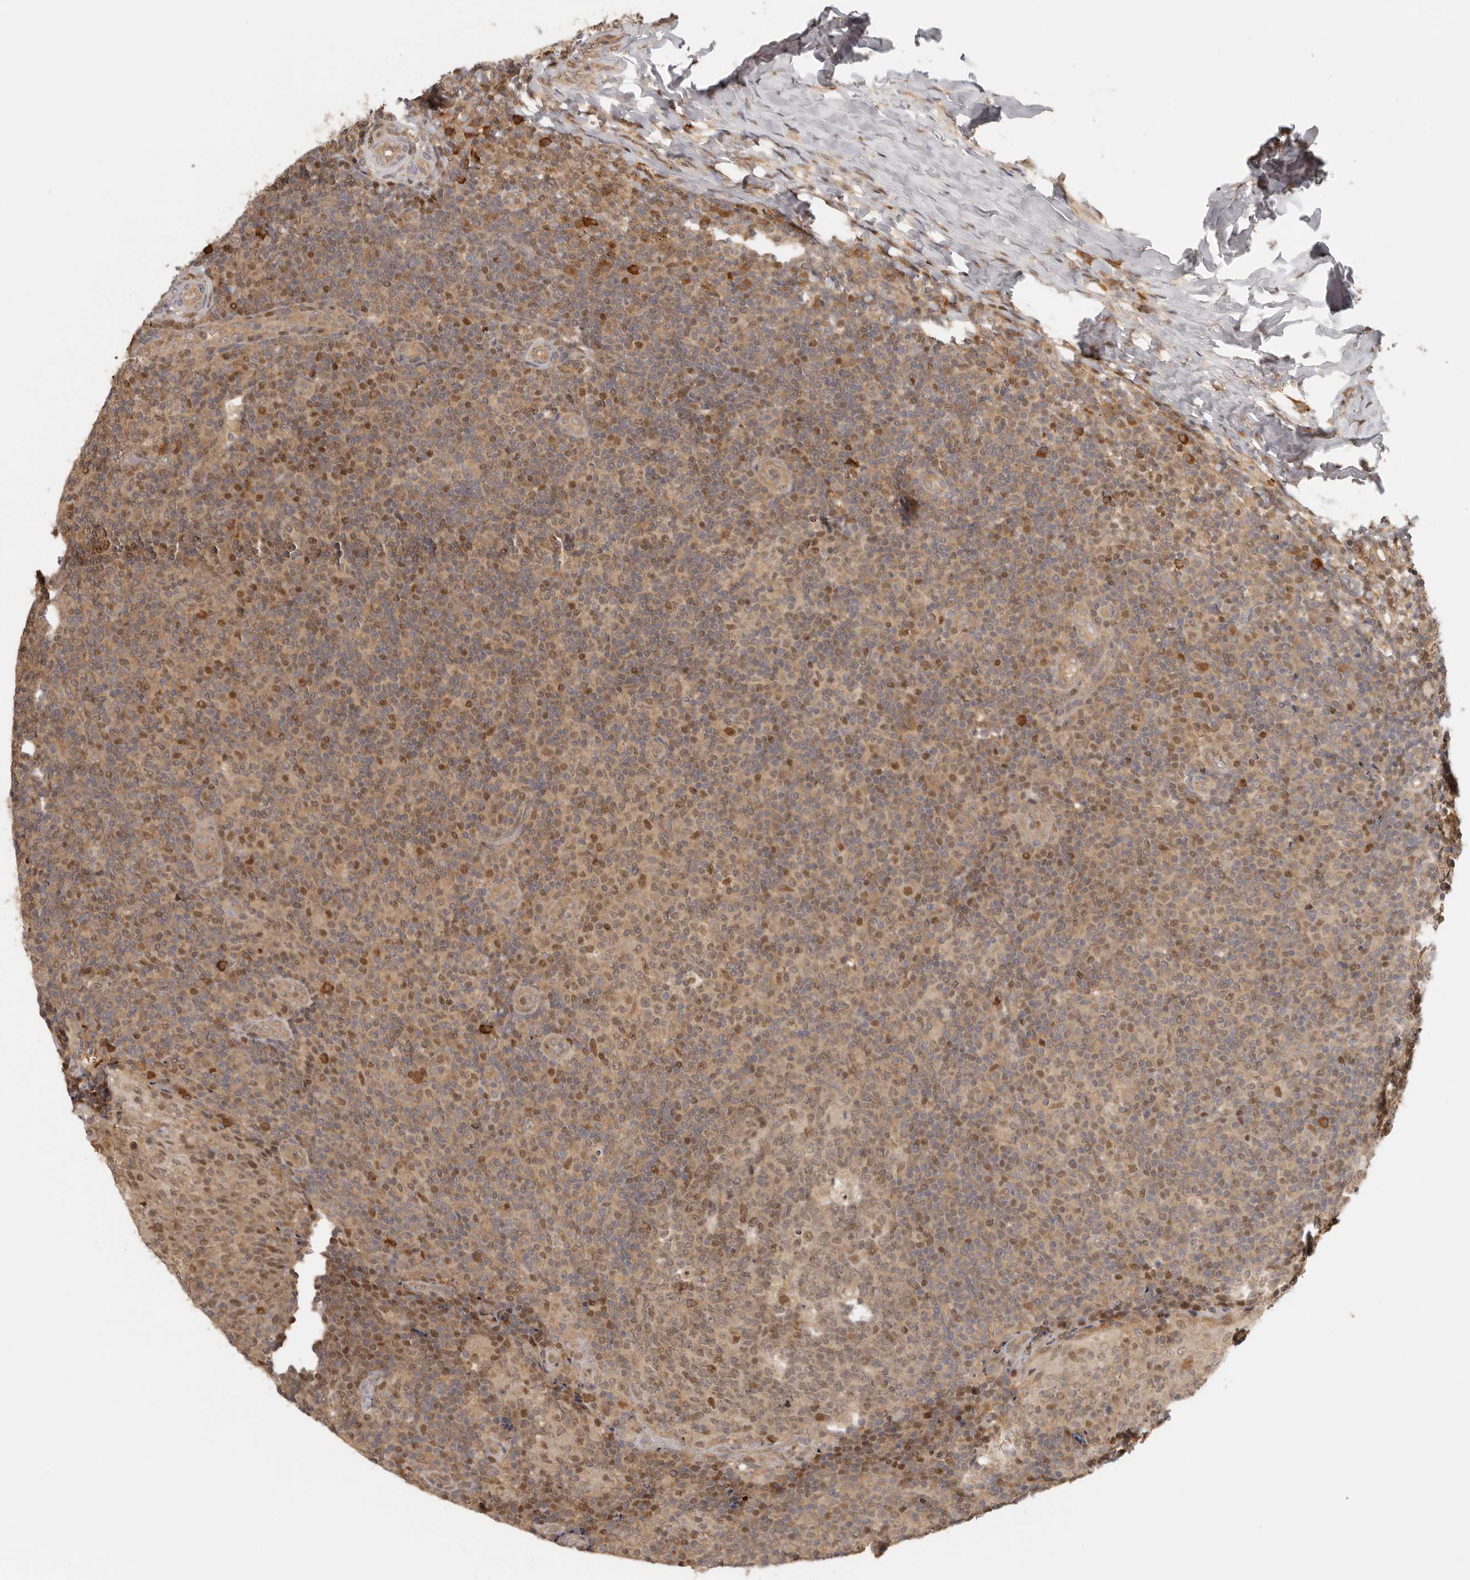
{"staining": {"intensity": "moderate", "quantity": "25%-75%", "location": "cytoplasmic/membranous,nuclear"}, "tissue": "tonsil", "cell_type": "Germinal center cells", "image_type": "normal", "snomed": [{"axis": "morphology", "description": "Normal tissue, NOS"}, {"axis": "topography", "description": "Tonsil"}], "caption": "Tonsil stained for a protein (brown) shows moderate cytoplasmic/membranous,nuclear positive positivity in approximately 25%-75% of germinal center cells.", "gene": "PSMA5", "patient": {"sex": "female", "age": 19}}